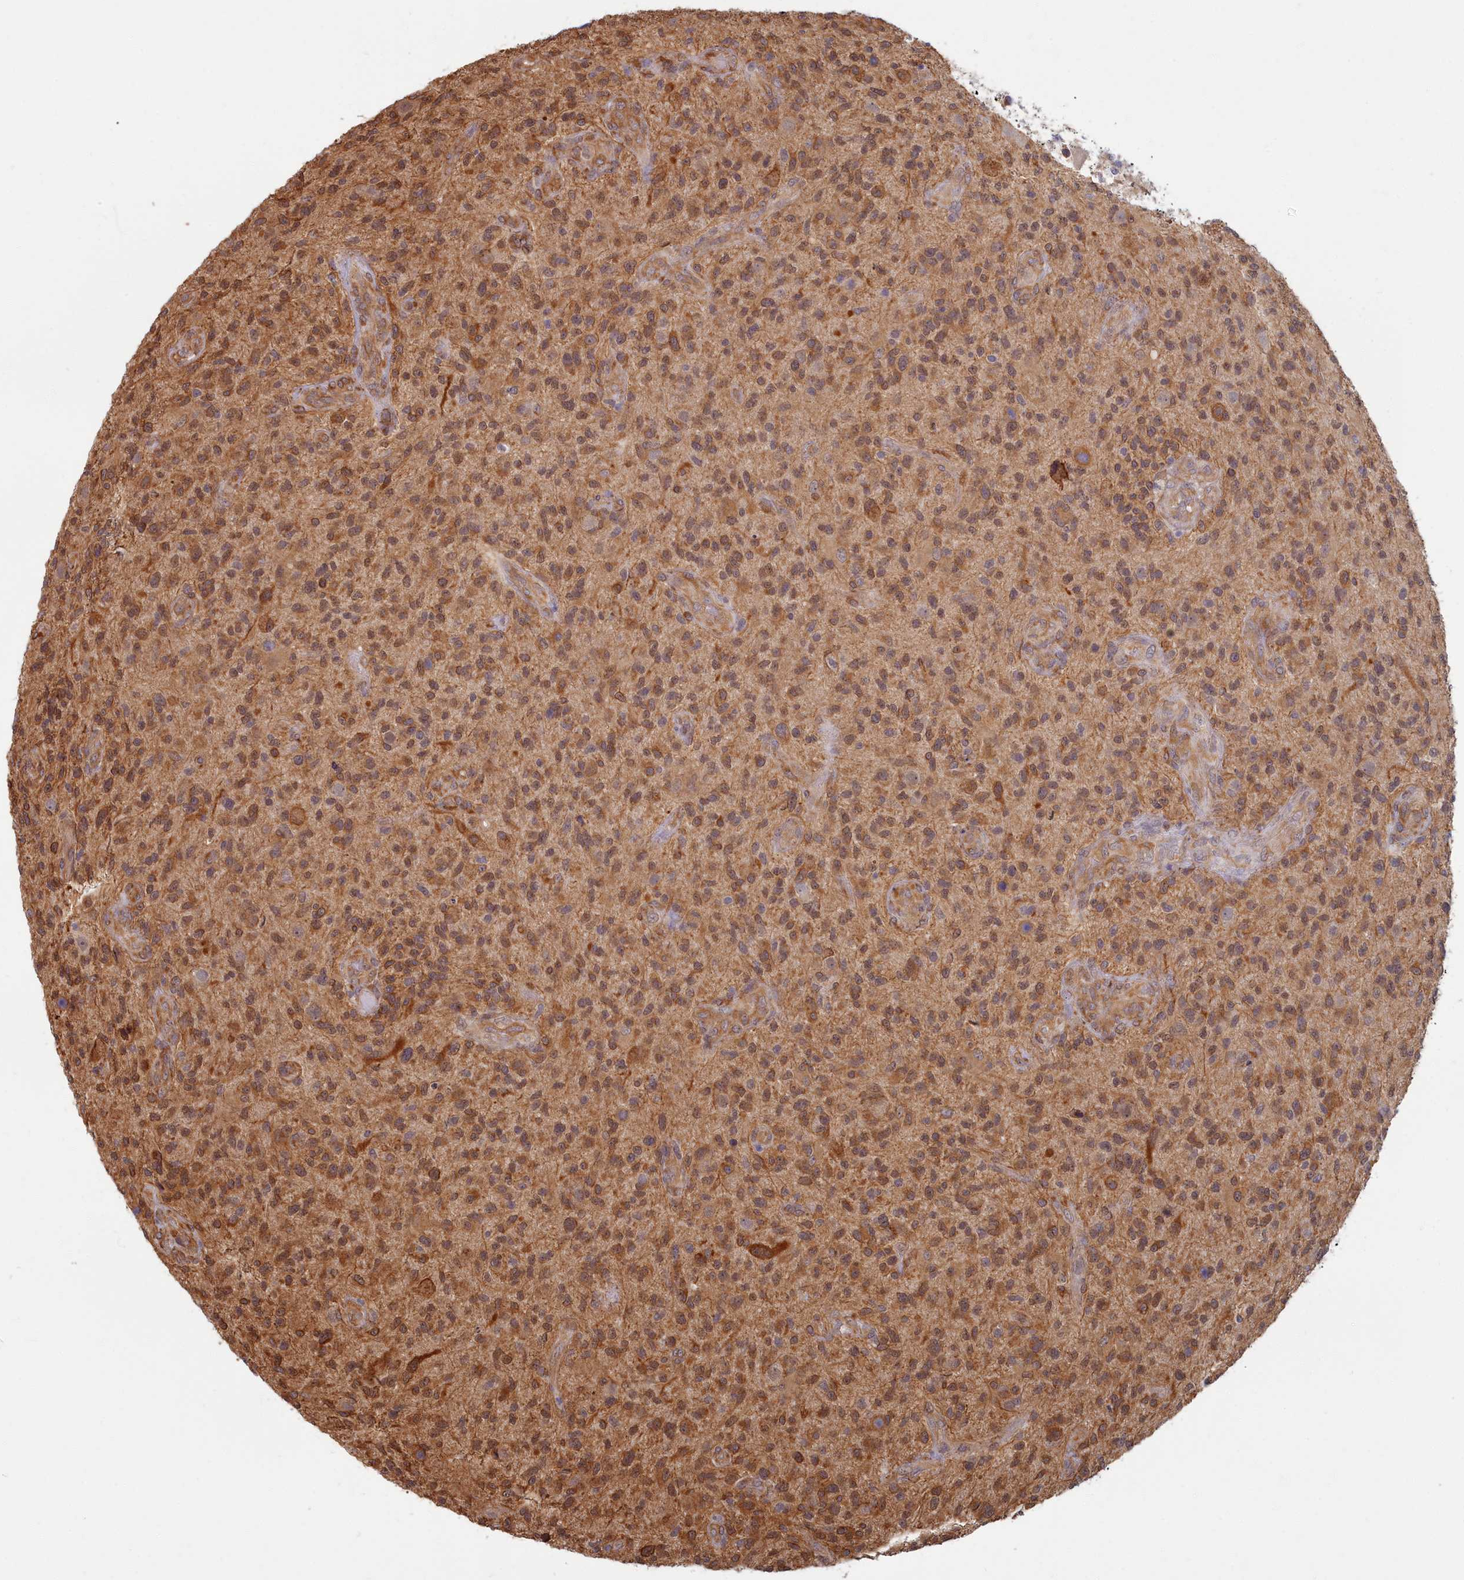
{"staining": {"intensity": "moderate", "quantity": ">75%", "location": "cytoplasmic/membranous,nuclear"}, "tissue": "glioma", "cell_type": "Tumor cells", "image_type": "cancer", "snomed": [{"axis": "morphology", "description": "Glioma, malignant, High grade"}, {"axis": "topography", "description": "Brain"}], "caption": "Glioma stained with DAB (3,3'-diaminobenzidine) immunohistochemistry (IHC) displays medium levels of moderate cytoplasmic/membranous and nuclear positivity in approximately >75% of tumor cells.", "gene": "MAK16", "patient": {"sex": "male", "age": 47}}